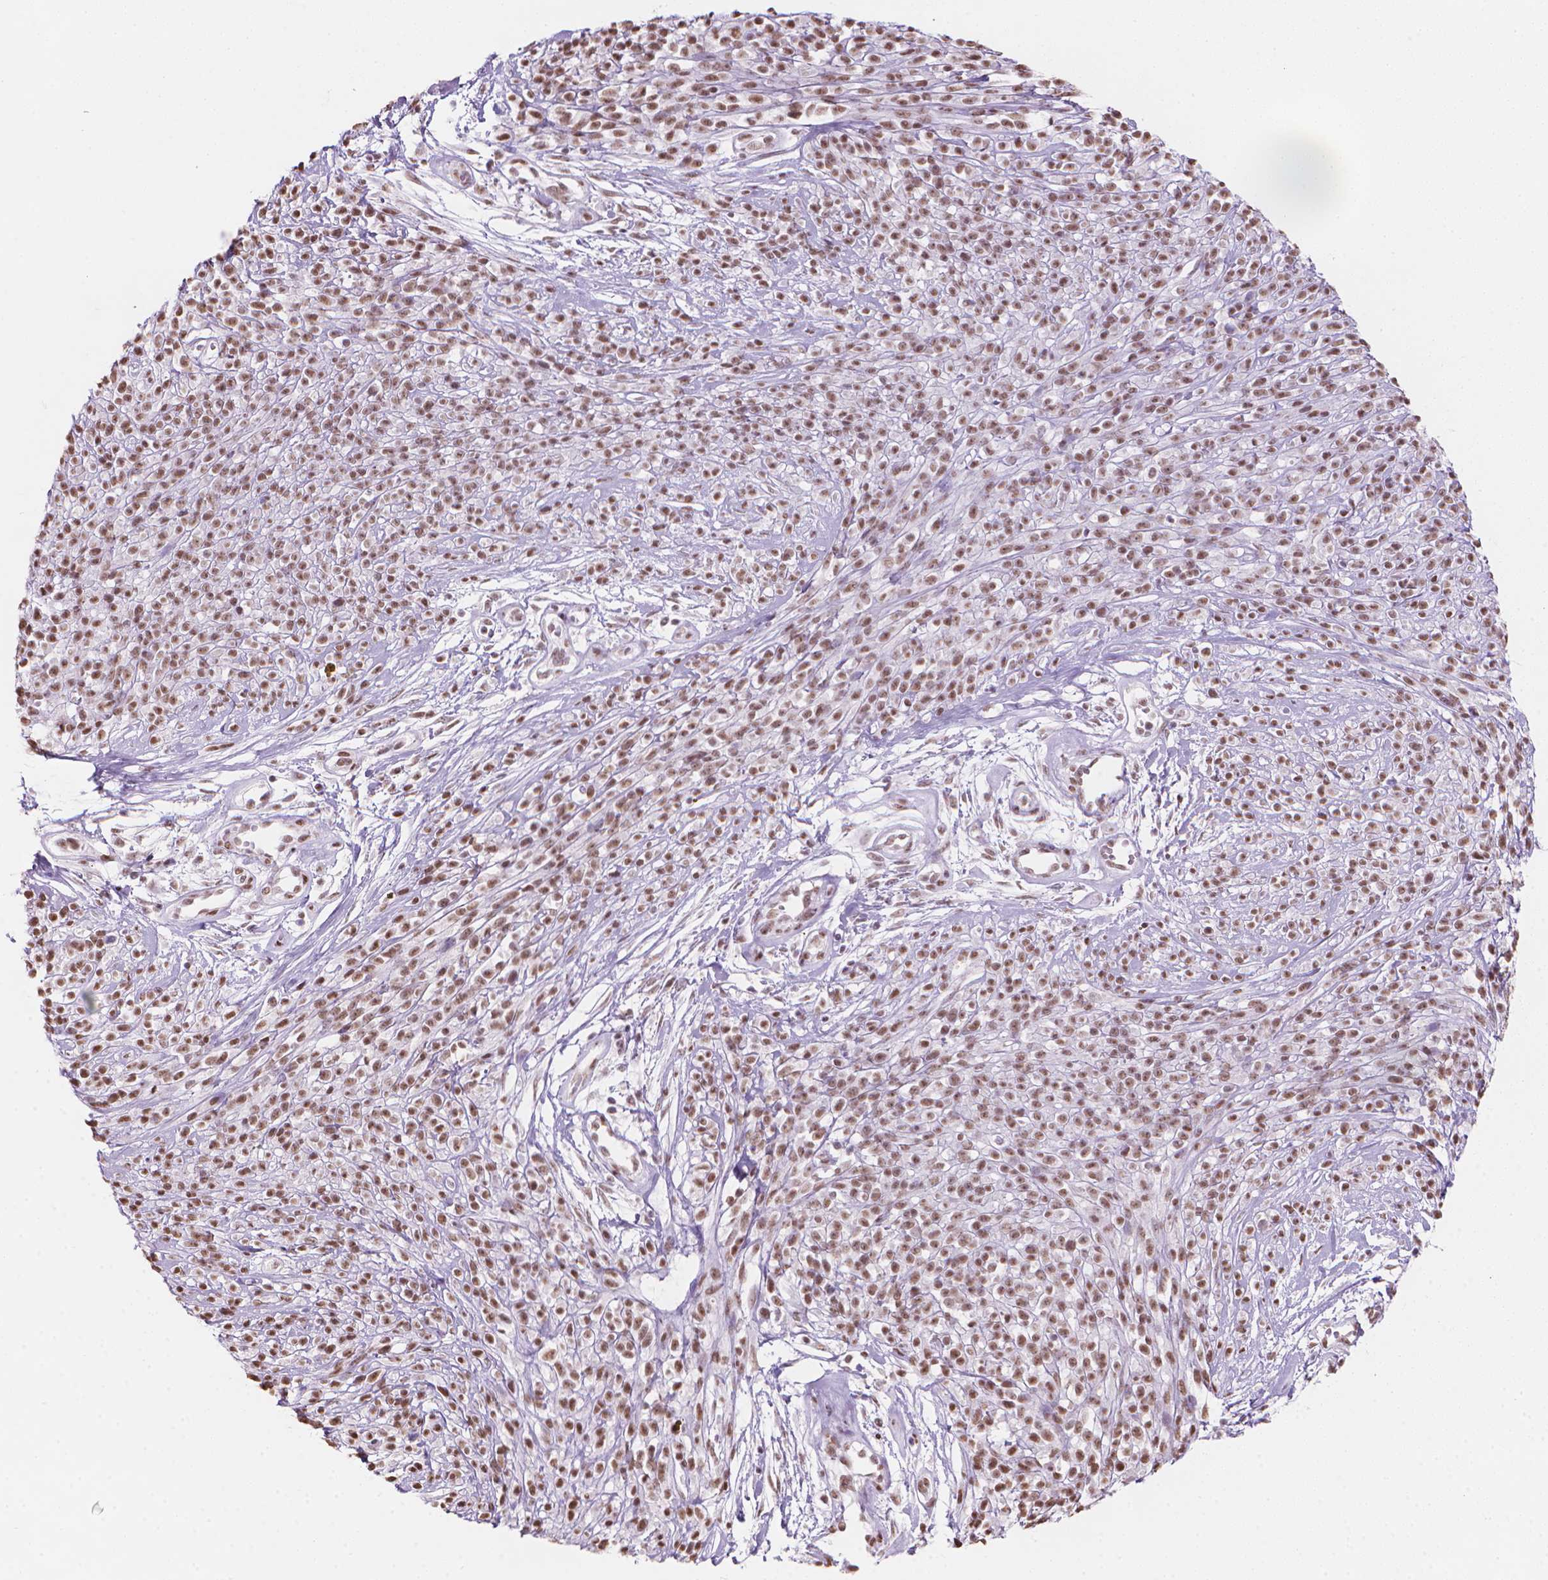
{"staining": {"intensity": "moderate", "quantity": ">75%", "location": "nuclear"}, "tissue": "melanoma", "cell_type": "Tumor cells", "image_type": "cancer", "snomed": [{"axis": "morphology", "description": "Malignant melanoma, NOS"}, {"axis": "topography", "description": "Skin"}, {"axis": "topography", "description": "Skin of trunk"}], "caption": "Immunohistochemical staining of human melanoma displays medium levels of moderate nuclear positivity in approximately >75% of tumor cells.", "gene": "PIAS2", "patient": {"sex": "male", "age": 74}}